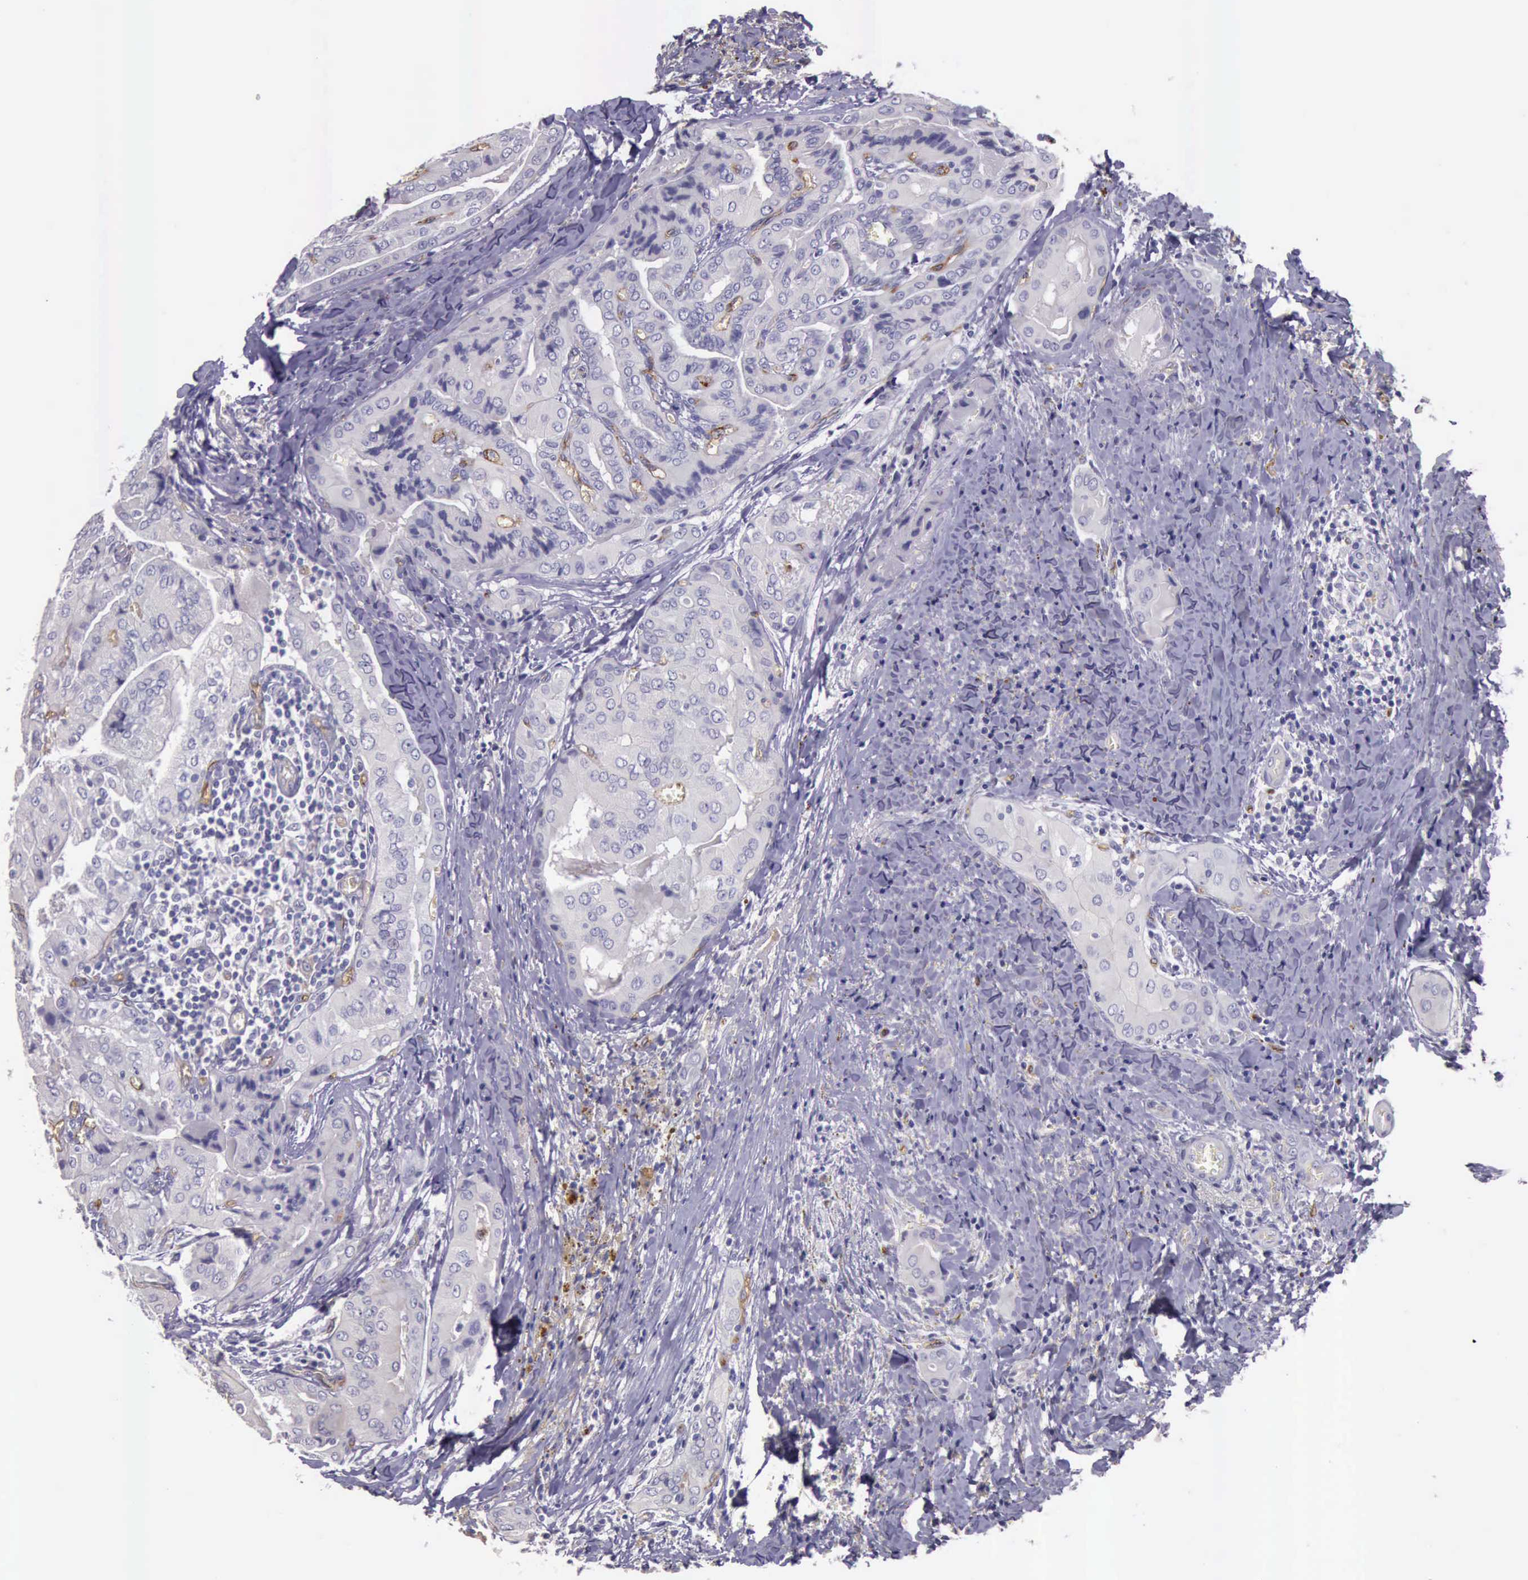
{"staining": {"intensity": "negative", "quantity": "none", "location": "none"}, "tissue": "thyroid cancer", "cell_type": "Tumor cells", "image_type": "cancer", "snomed": [{"axis": "morphology", "description": "Papillary adenocarcinoma, NOS"}, {"axis": "topography", "description": "Thyroid gland"}], "caption": "Micrograph shows no protein staining in tumor cells of papillary adenocarcinoma (thyroid) tissue. The staining was performed using DAB to visualize the protein expression in brown, while the nuclei were stained in blue with hematoxylin (Magnification: 20x).", "gene": "TCEANC", "patient": {"sex": "female", "age": 71}}